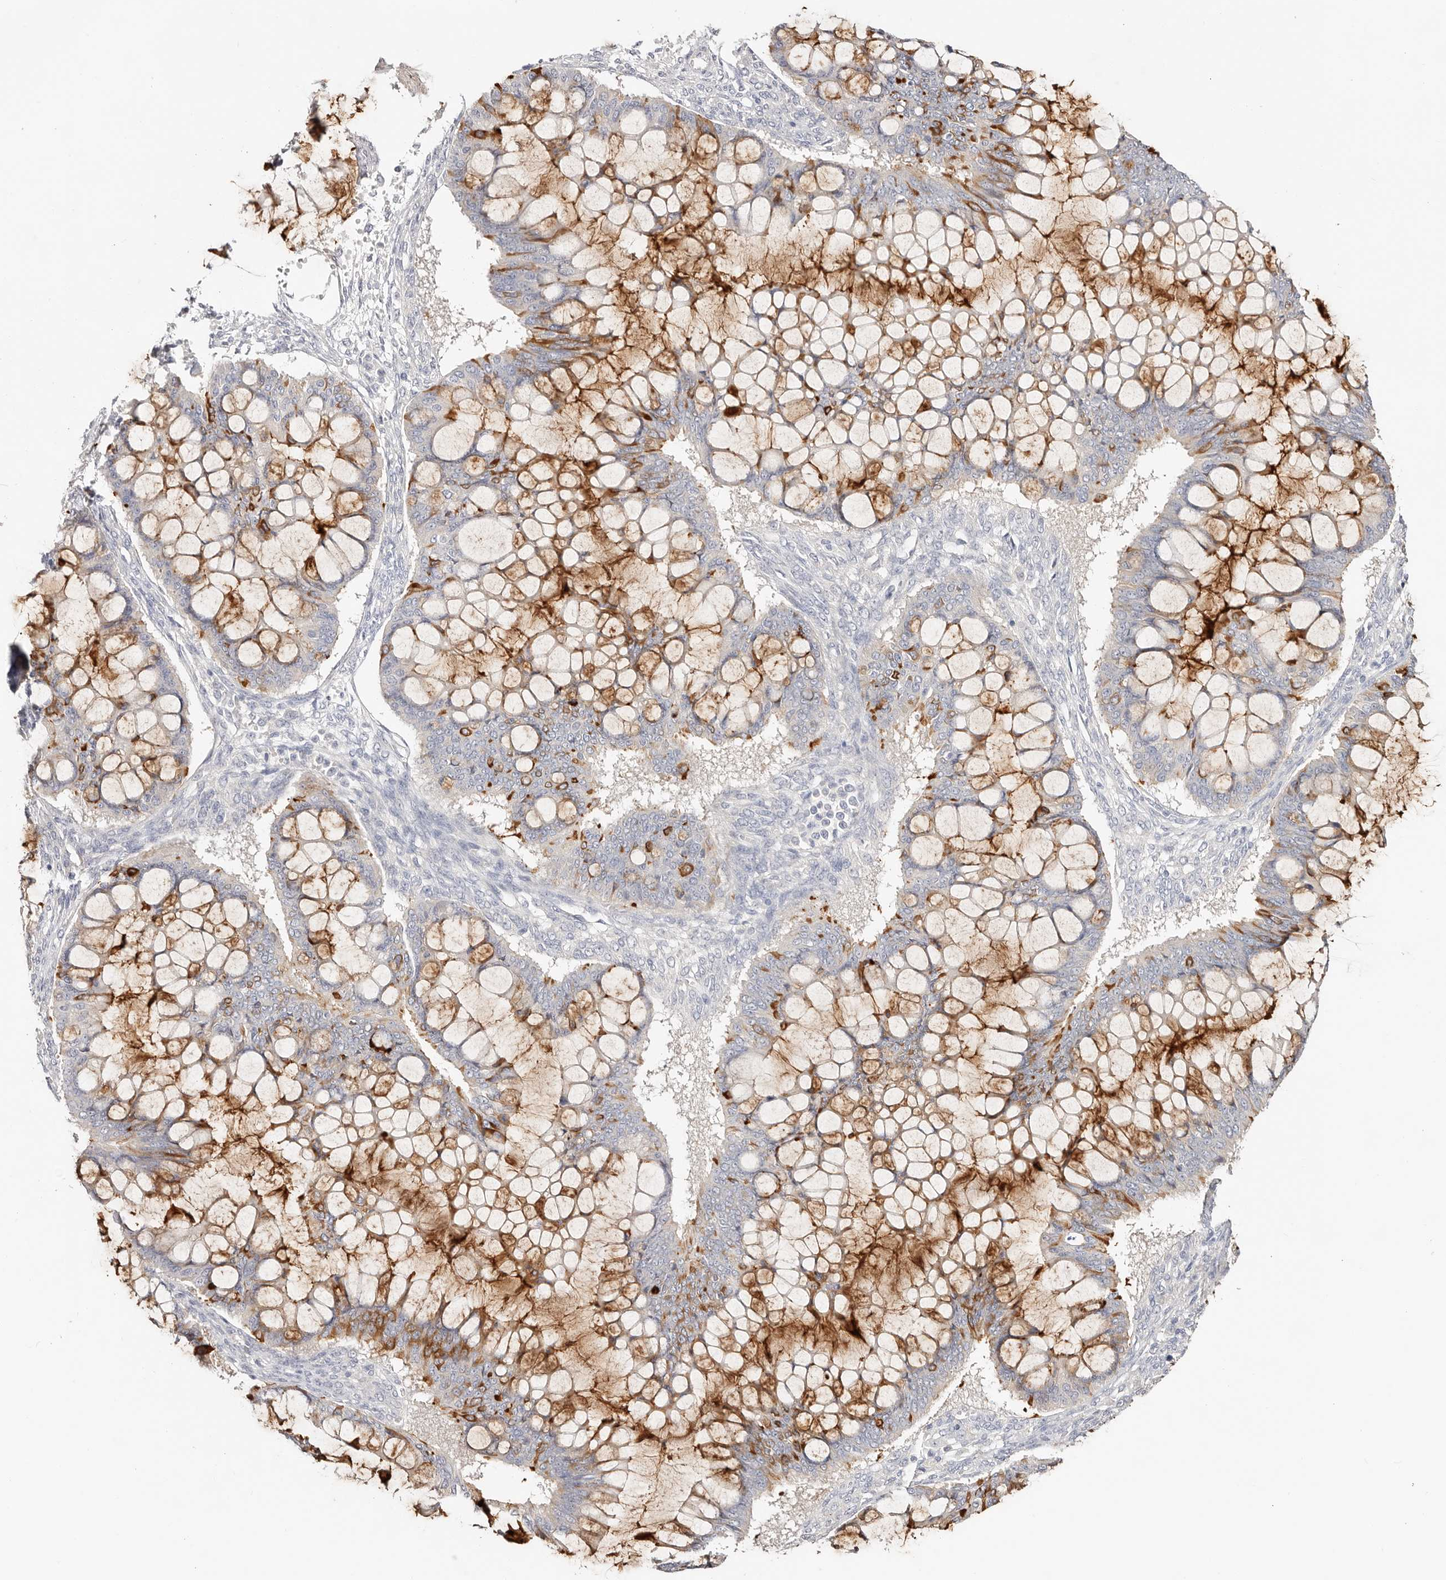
{"staining": {"intensity": "strong", "quantity": "25%-75%", "location": "cytoplasmic/membranous"}, "tissue": "ovarian cancer", "cell_type": "Tumor cells", "image_type": "cancer", "snomed": [{"axis": "morphology", "description": "Cystadenocarcinoma, mucinous, NOS"}, {"axis": "topography", "description": "Ovary"}], "caption": "DAB (3,3'-diaminobenzidine) immunohistochemical staining of mucinous cystadenocarcinoma (ovarian) displays strong cytoplasmic/membranous protein positivity in approximately 25%-75% of tumor cells. The staining was performed using DAB (3,3'-diaminobenzidine) to visualize the protein expression in brown, while the nuclei were stained in blue with hematoxylin (Magnification: 20x).", "gene": "DNASE1", "patient": {"sex": "female", "age": 73}}